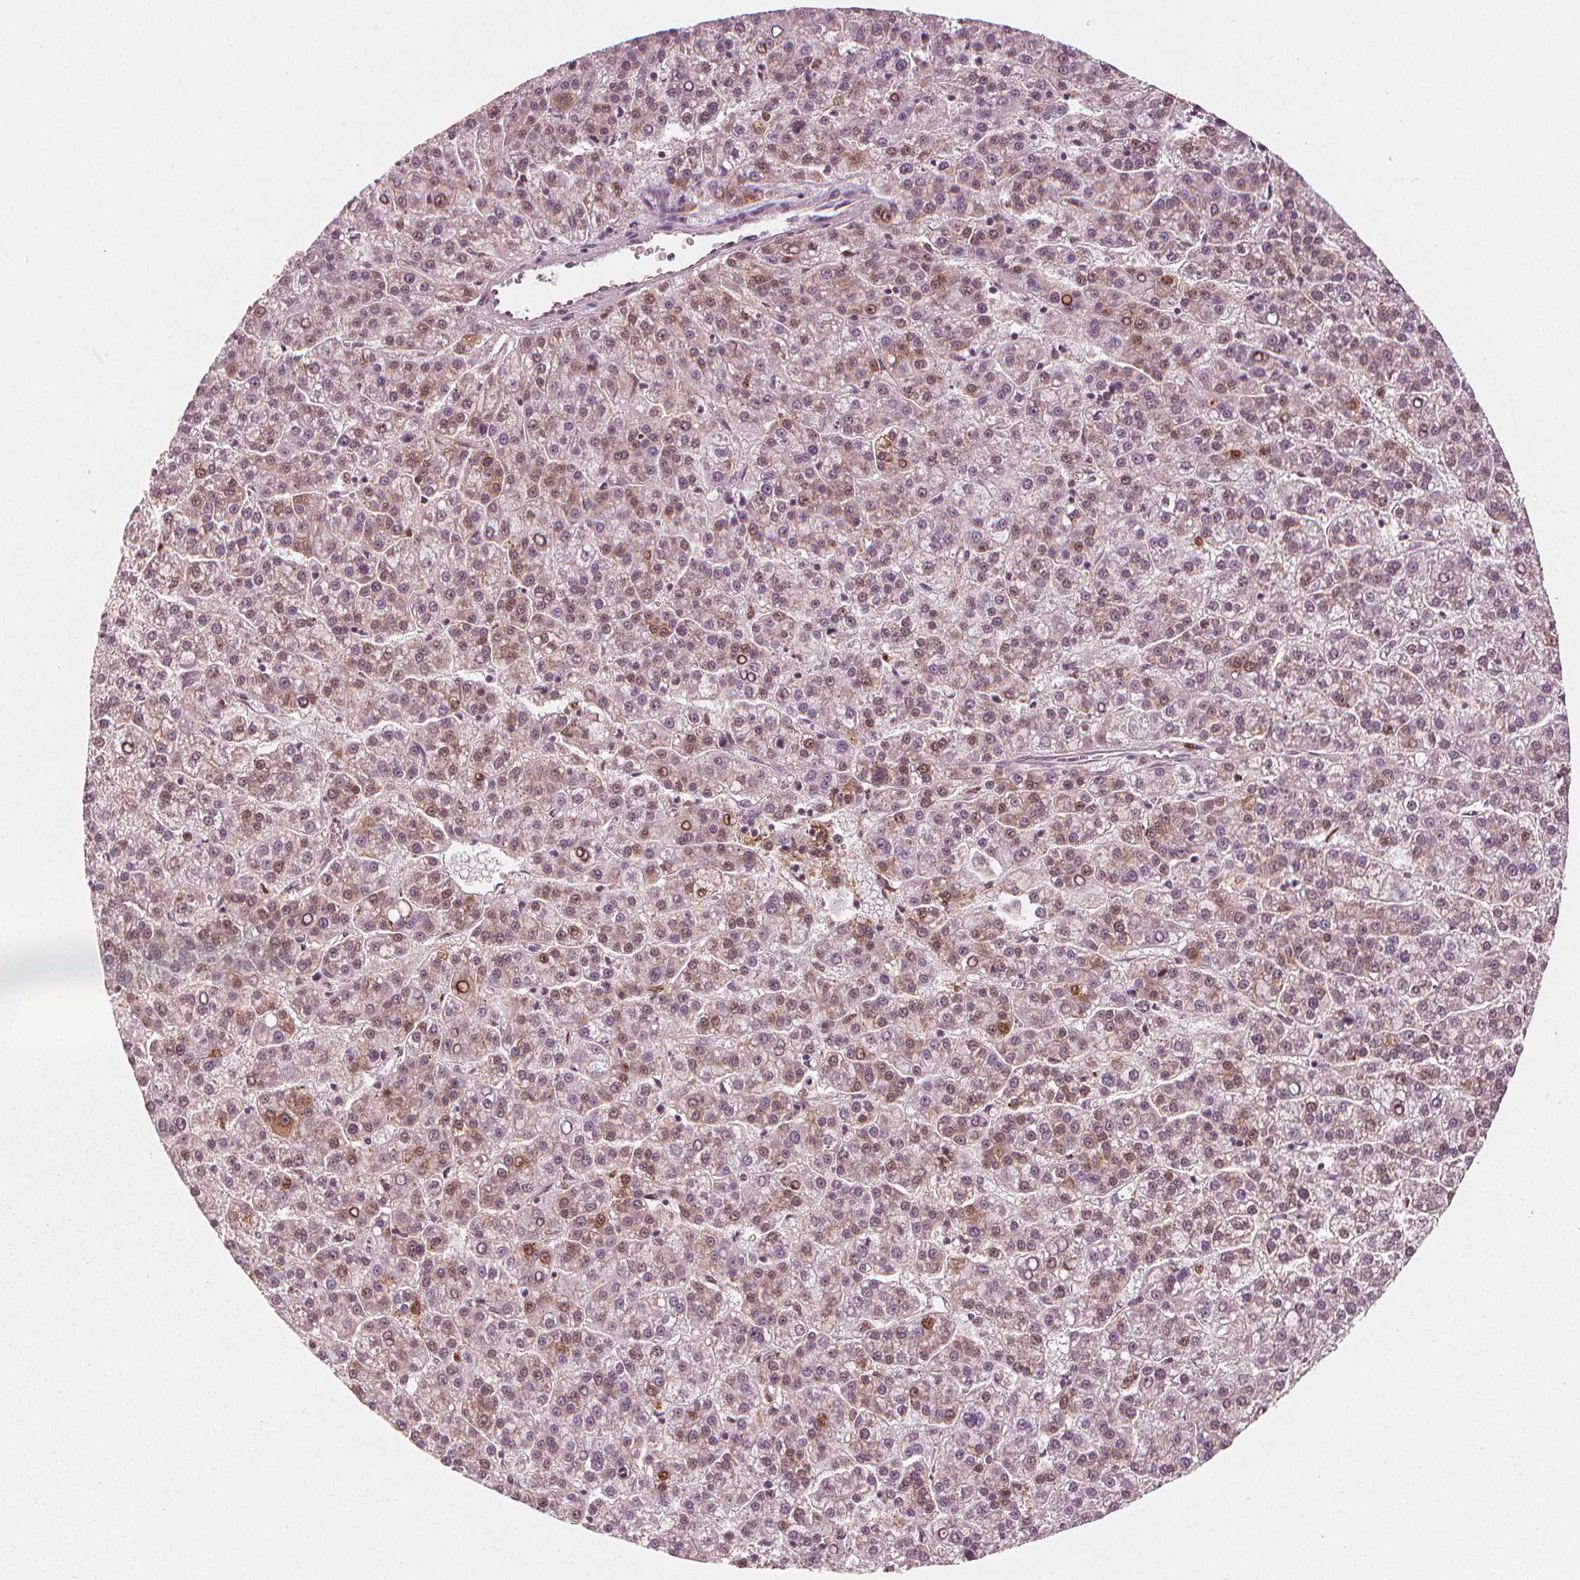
{"staining": {"intensity": "moderate", "quantity": "<25%", "location": "nuclear"}, "tissue": "liver cancer", "cell_type": "Tumor cells", "image_type": "cancer", "snomed": [{"axis": "morphology", "description": "Carcinoma, Hepatocellular, NOS"}, {"axis": "topography", "description": "Liver"}], "caption": "This is an image of immunohistochemistry staining of liver hepatocellular carcinoma, which shows moderate expression in the nuclear of tumor cells.", "gene": "SQSTM1", "patient": {"sex": "female", "age": 58}}